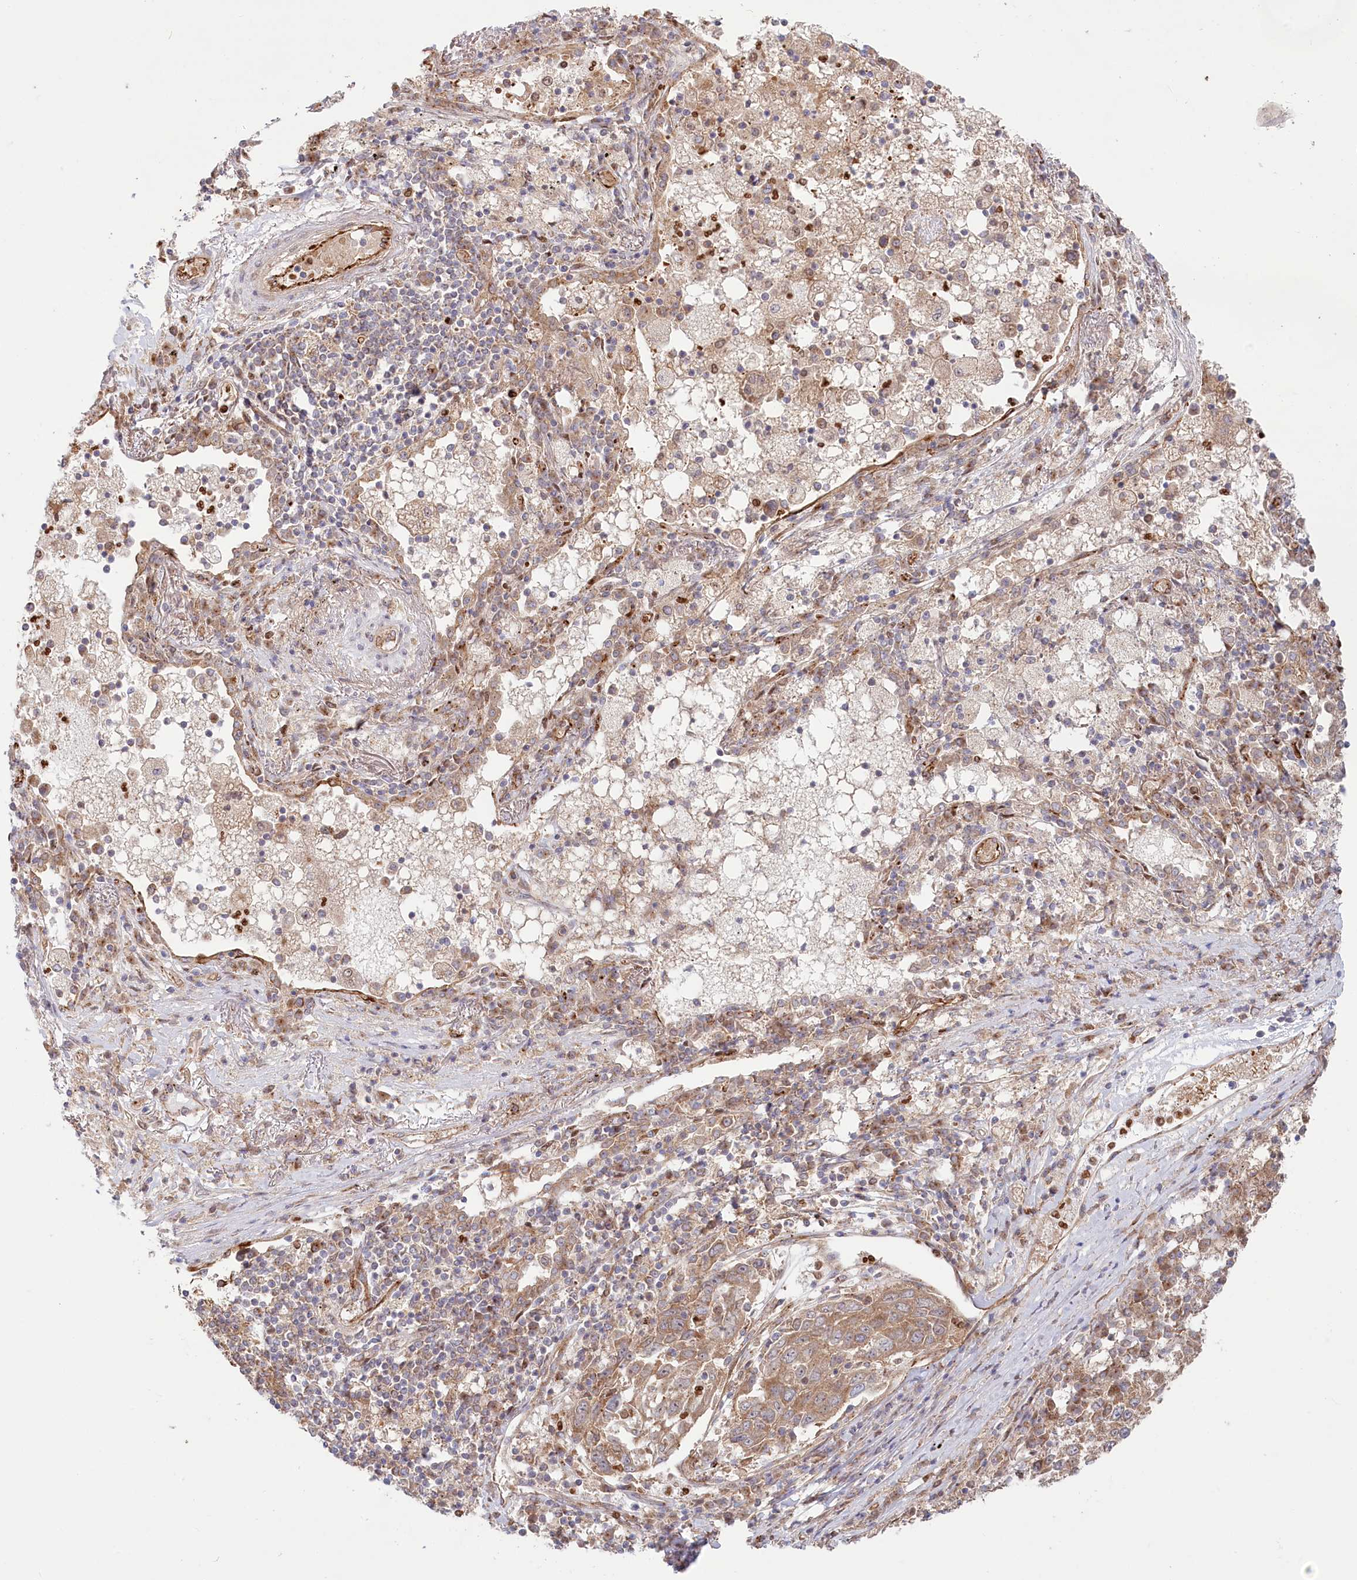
{"staining": {"intensity": "moderate", "quantity": ">75%", "location": "cytoplasmic/membranous"}, "tissue": "lung cancer", "cell_type": "Tumor cells", "image_type": "cancer", "snomed": [{"axis": "morphology", "description": "Squamous cell carcinoma, NOS"}, {"axis": "topography", "description": "Lung"}], "caption": "This is a histology image of IHC staining of lung cancer, which shows moderate staining in the cytoplasmic/membranous of tumor cells.", "gene": "COMMD3", "patient": {"sex": "male", "age": 65}}